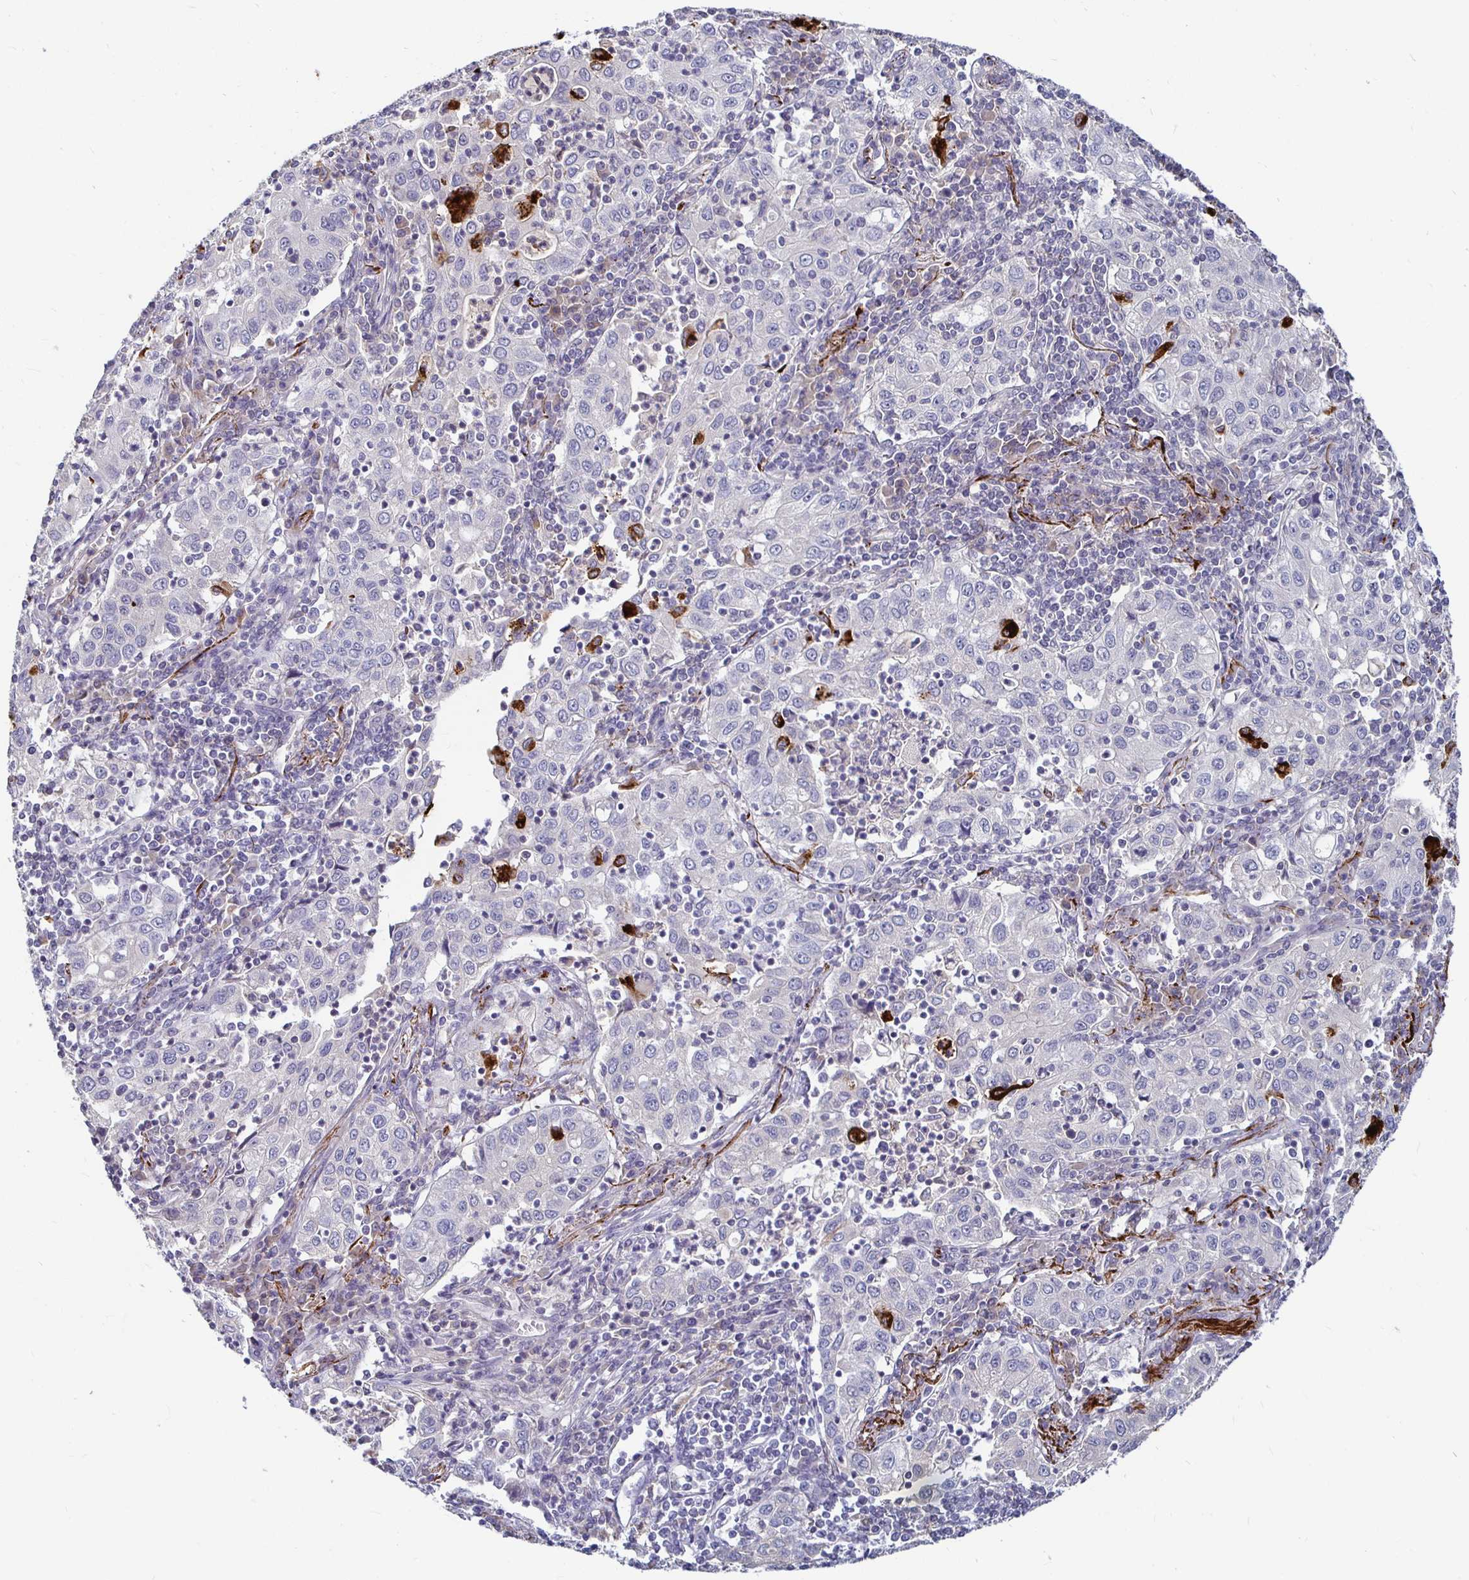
{"staining": {"intensity": "strong", "quantity": "<25%", "location": "cytoplasmic/membranous"}, "tissue": "lung cancer", "cell_type": "Tumor cells", "image_type": "cancer", "snomed": [{"axis": "morphology", "description": "Squamous cell carcinoma, NOS"}, {"axis": "topography", "description": "Lung"}], "caption": "Squamous cell carcinoma (lung) stained for a protein reveals strong cytoplasmic/membranous positivity in tumor cells.", "gene": "RNF144B", "patient": {"sex": "male", "age": 71}}